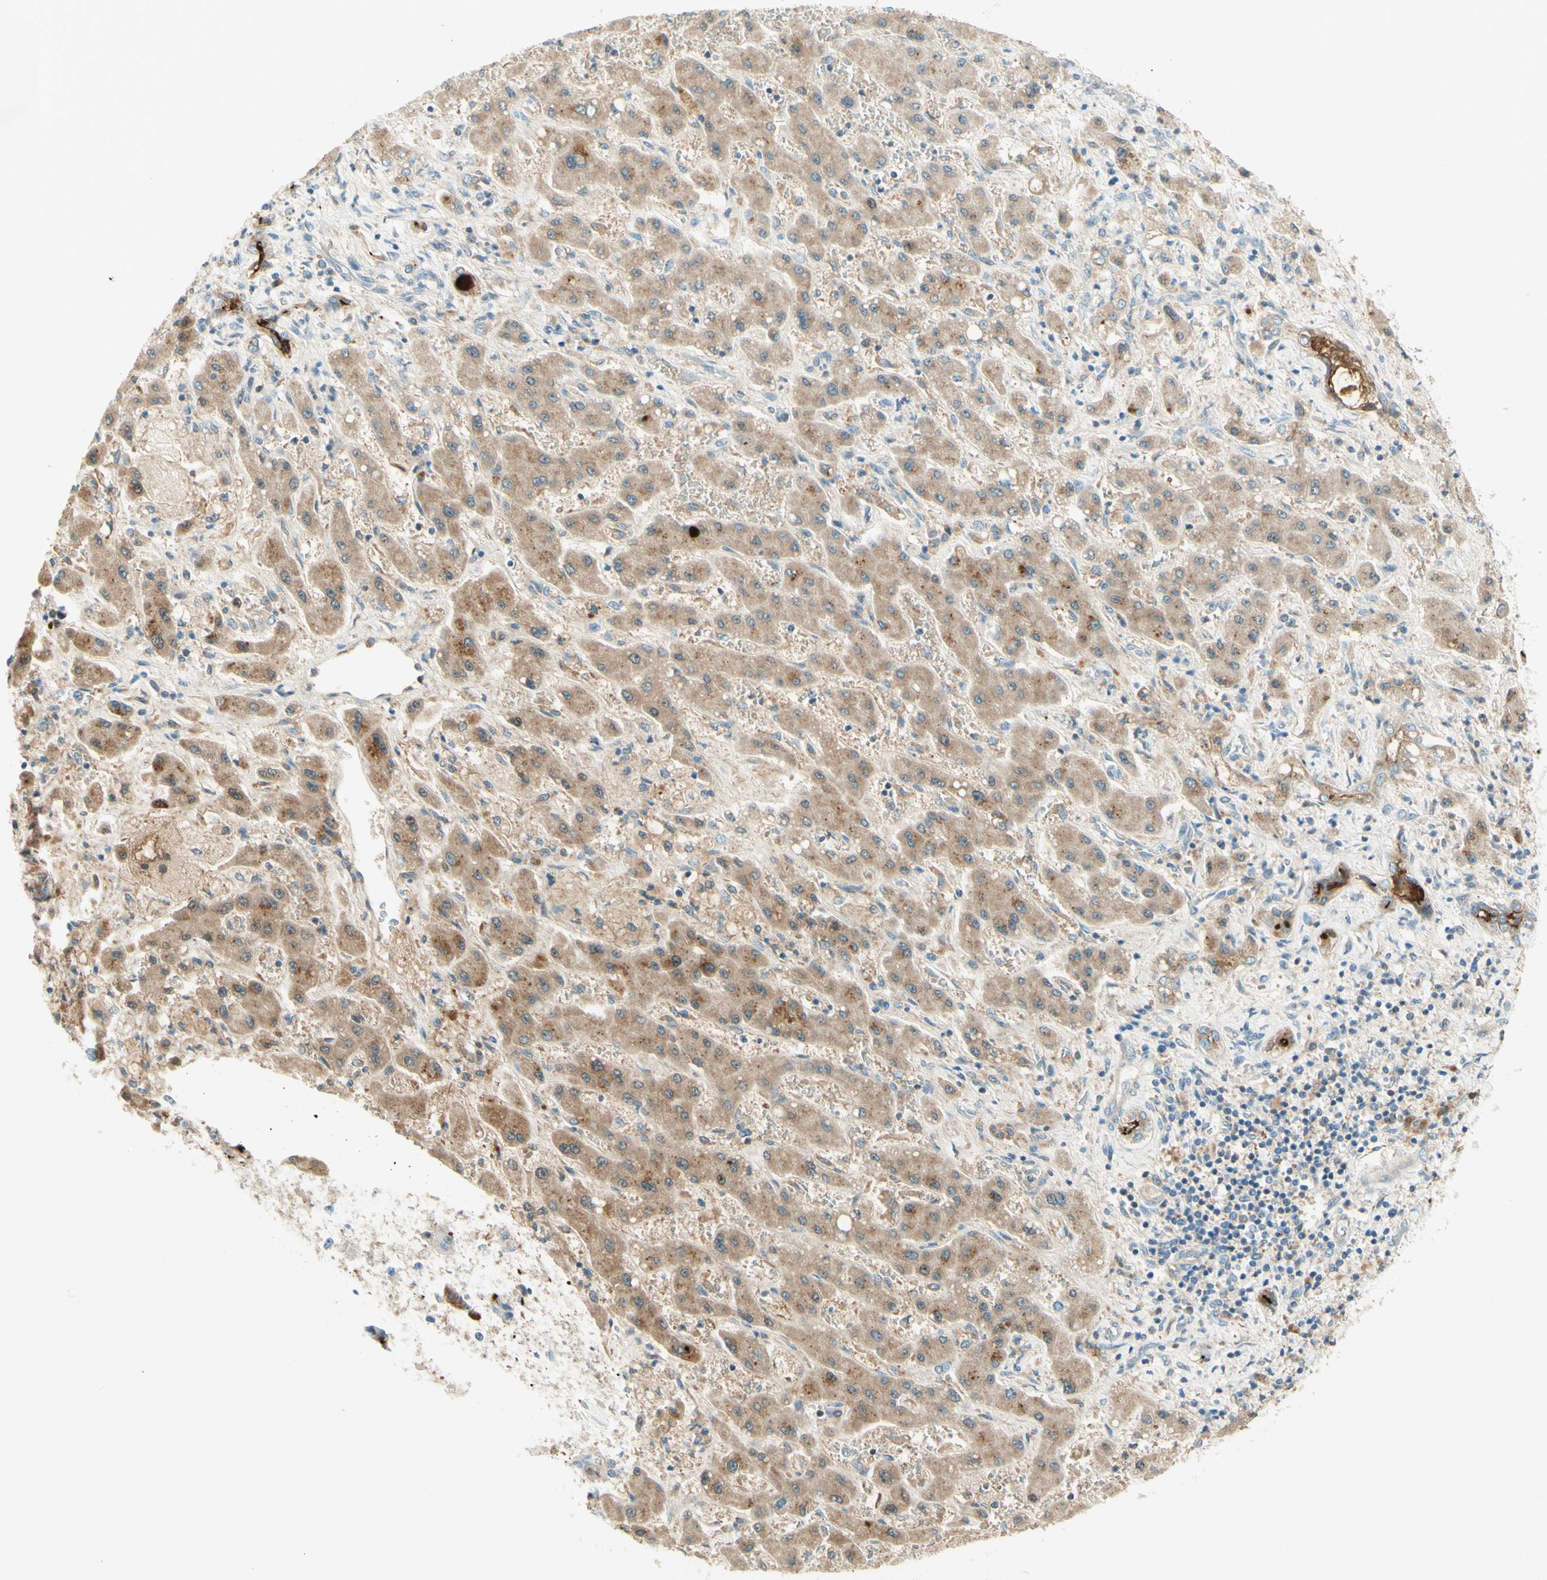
{"staining": {"intensity": "moderate", "quantity": ">75%", "location": "cytoplasmic/membranous"}, "tissue": "liver cancer", "cell_type": "Tumor cells", "image_type": "cancer", "snomed": [{"axis": "morphology", "description": "Cholangiocarcinoma"}, {"axis": "topography", "description": "Liver"}], "caption": "Protein staining exhibits moderate cytoplasmic/membranous expression in about >75% of tumor cells in liver cholangiocarcinoma.", "gene": "PROM1", "patient": {"sex": "male", "age": 50}}